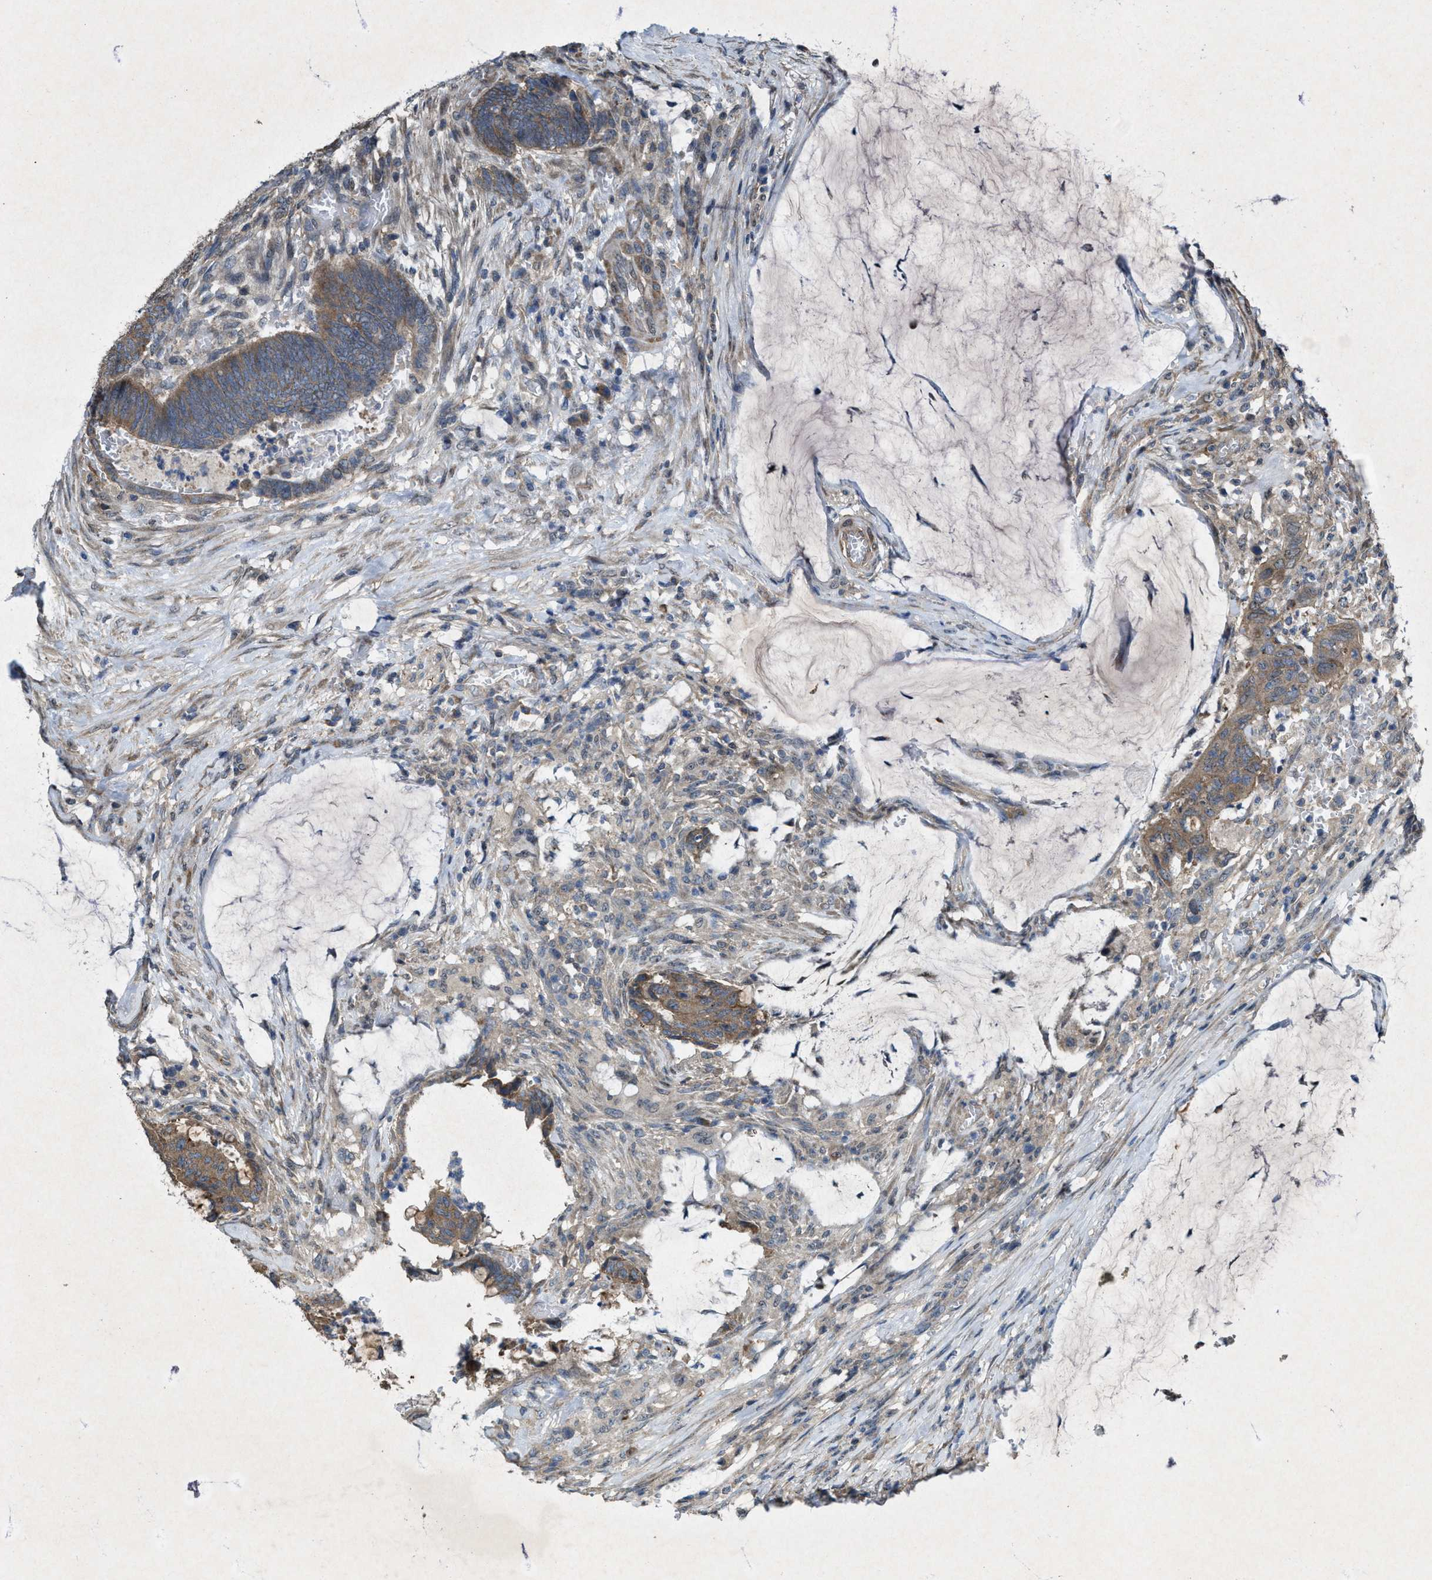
{"staining": {"intensity": "moderate", "quantity": ">75%", "location": "cytoplasmic/membranous"}, "tissue": "colorectal cancer", "cell_type": "Tumor cells", "image_type": "cancer", "snomed": [{"axis": "morphology", "description": "Normal tissue, NOS"}, {"axis": "morphology", "description": "Adenocarcinoma, NOS"}, {"axis": "topography", "description": "Rectum"}, {"axis": "topography", "description": "Peripheral nerve tissue"}], "caption": "A brown stain labels moderate cytoplasmic/membranous positivity of a protein in colorectal cancer tumor cells. Using DAB (3,3'-diaminobenzidine) (brown) and hematoxylin (blue) stains, captured at high magnification using brightfield microscopy.", "gene": "PDP2", "patient": {"sex": "male", "age": 92}}